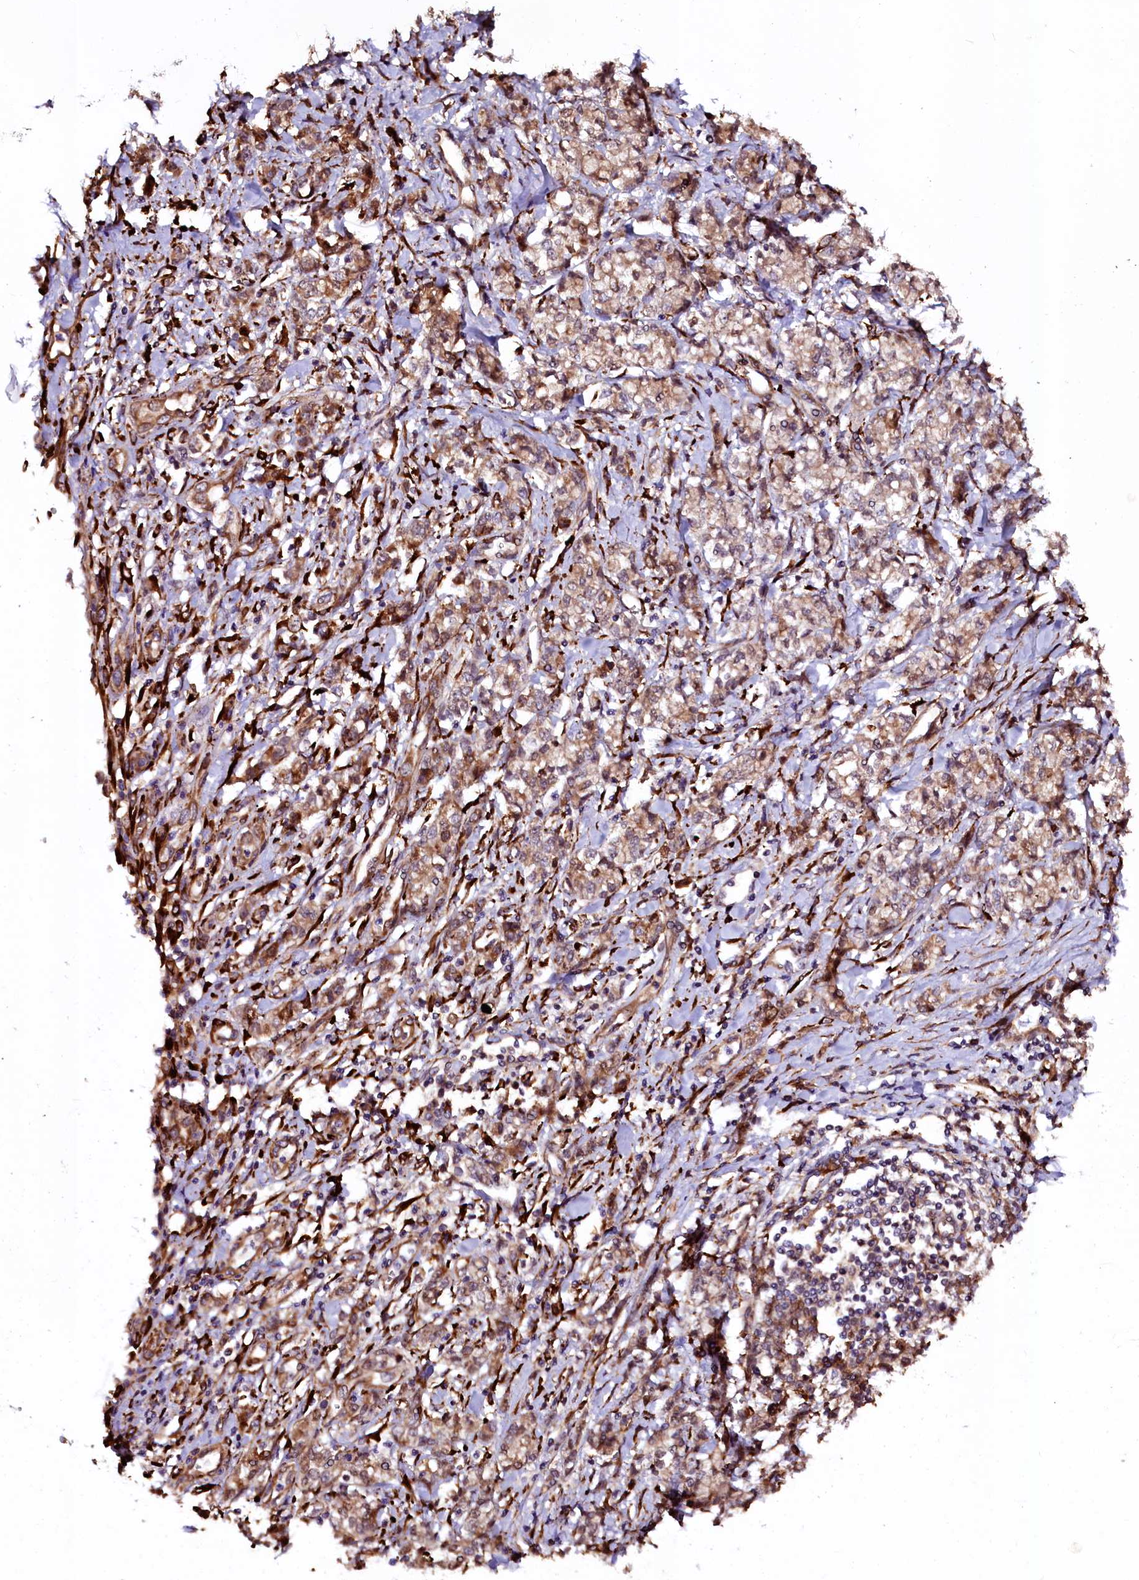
{"staining": {"intensity": "moderate", "quantity": ">75%", "location": "cytoplasmic/membranous"}, "tissue": "stomach cancer", "cell_type": "Tumor cells", "image_type": "cancer", "snomed": [{"axis": "morphology", "description": "Adenocarcinoma, NOS"}, {"axis": "topography", "description": "Stomach"}], "caption": "Moderate cytoplasmic/membranous staining is appreciated in about >75% of tumor cells in stomach adenocarcinoma.", "gene": "N4BP1", "patient": {"sex": "female", "age": 76}}